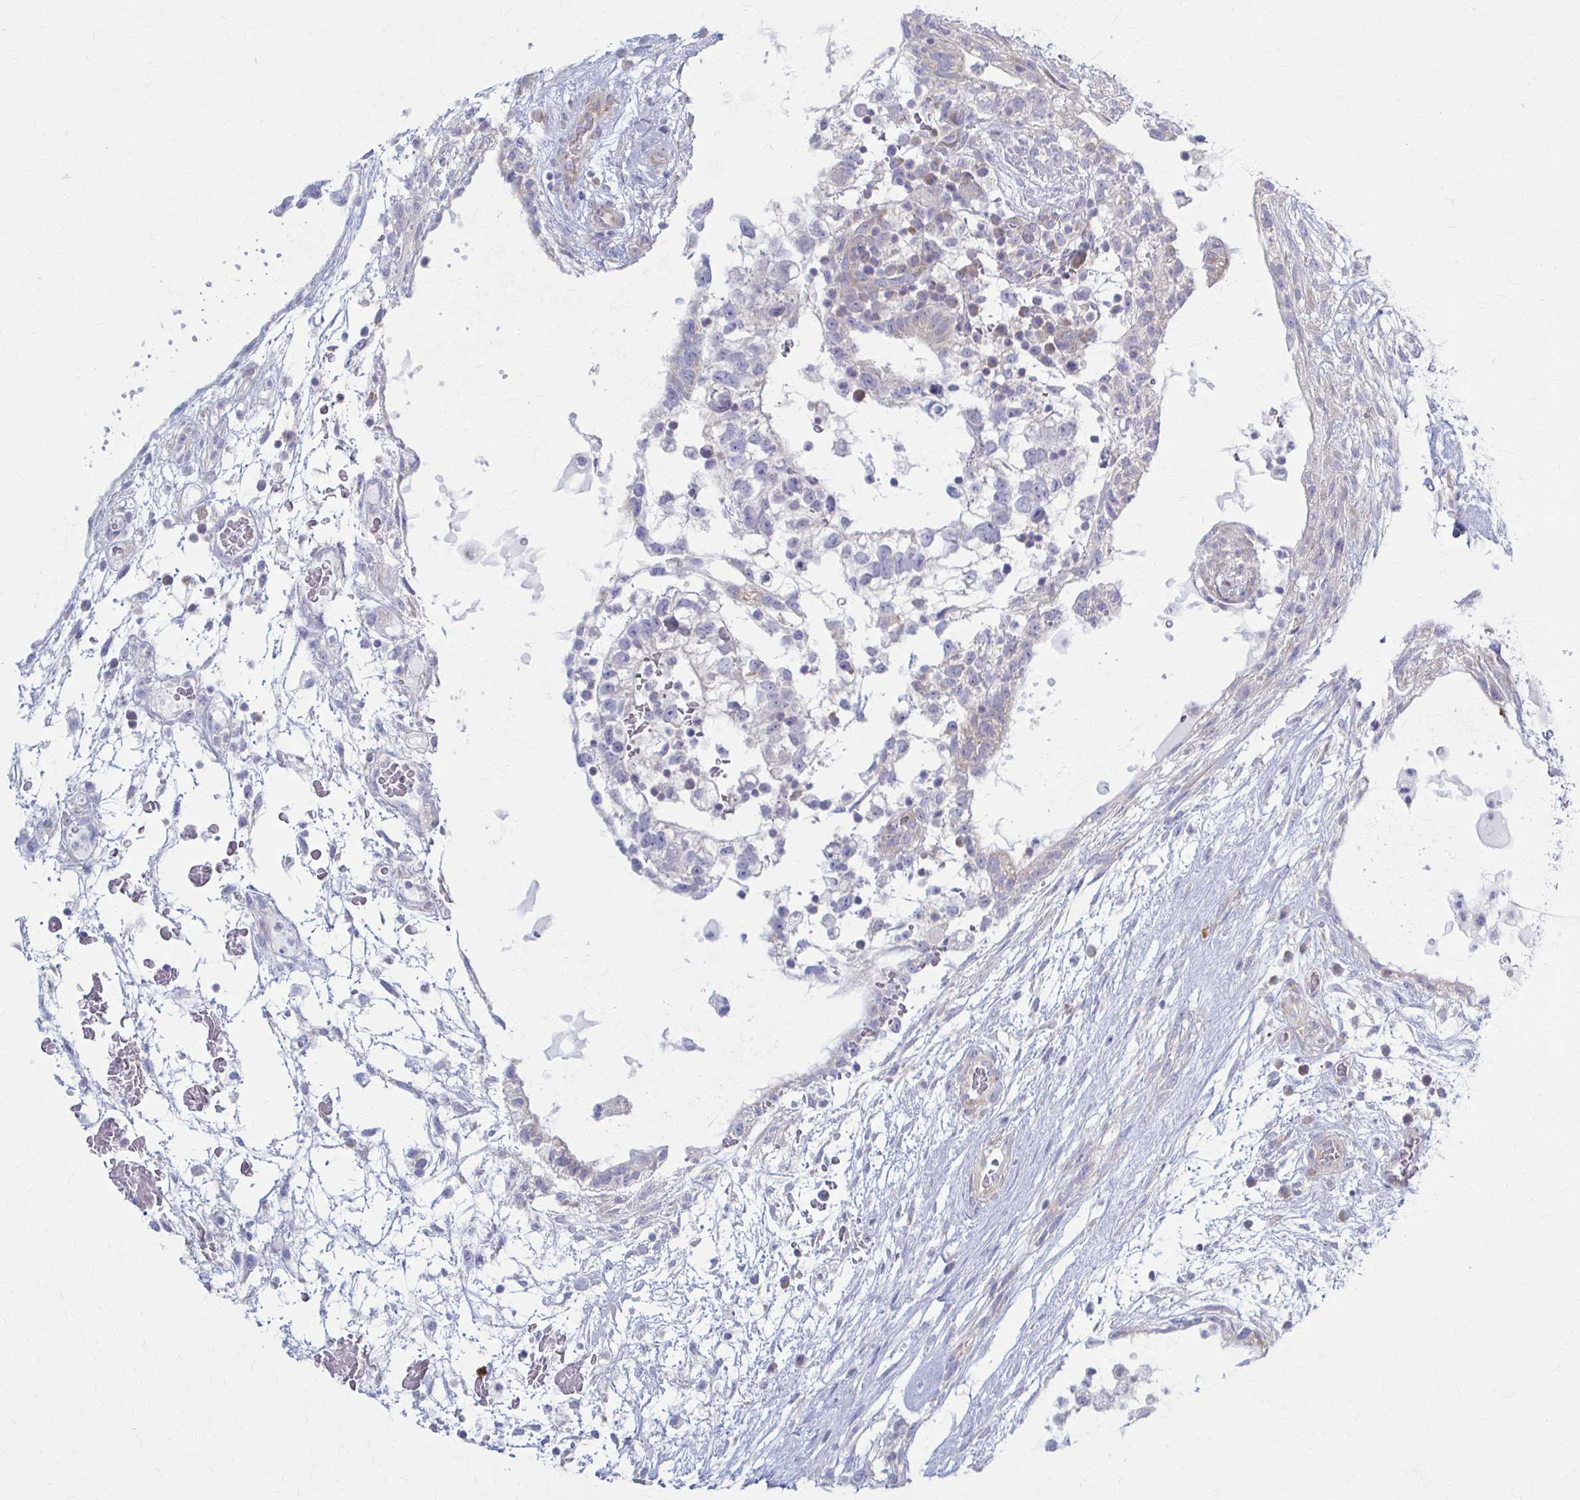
{"staining": {"intensity": "negative", "quantity": "none", "location": "none"}, "tissue": "testis cancer", "cell_type": "Tumor cells", "image_type": "cancer", "snomed": [{"axis": "morphology", "description": "Carcinoma, Embryonal, NOS"}, {"axis": "topography", "description": "Testis"}], "caption": "The photomicrograph displays no significant positivity in tumor cells of testis cancer (embryonal carcinoma).", "gene": "PRKRA", "patient": {"sex": "male", "age": 32}}